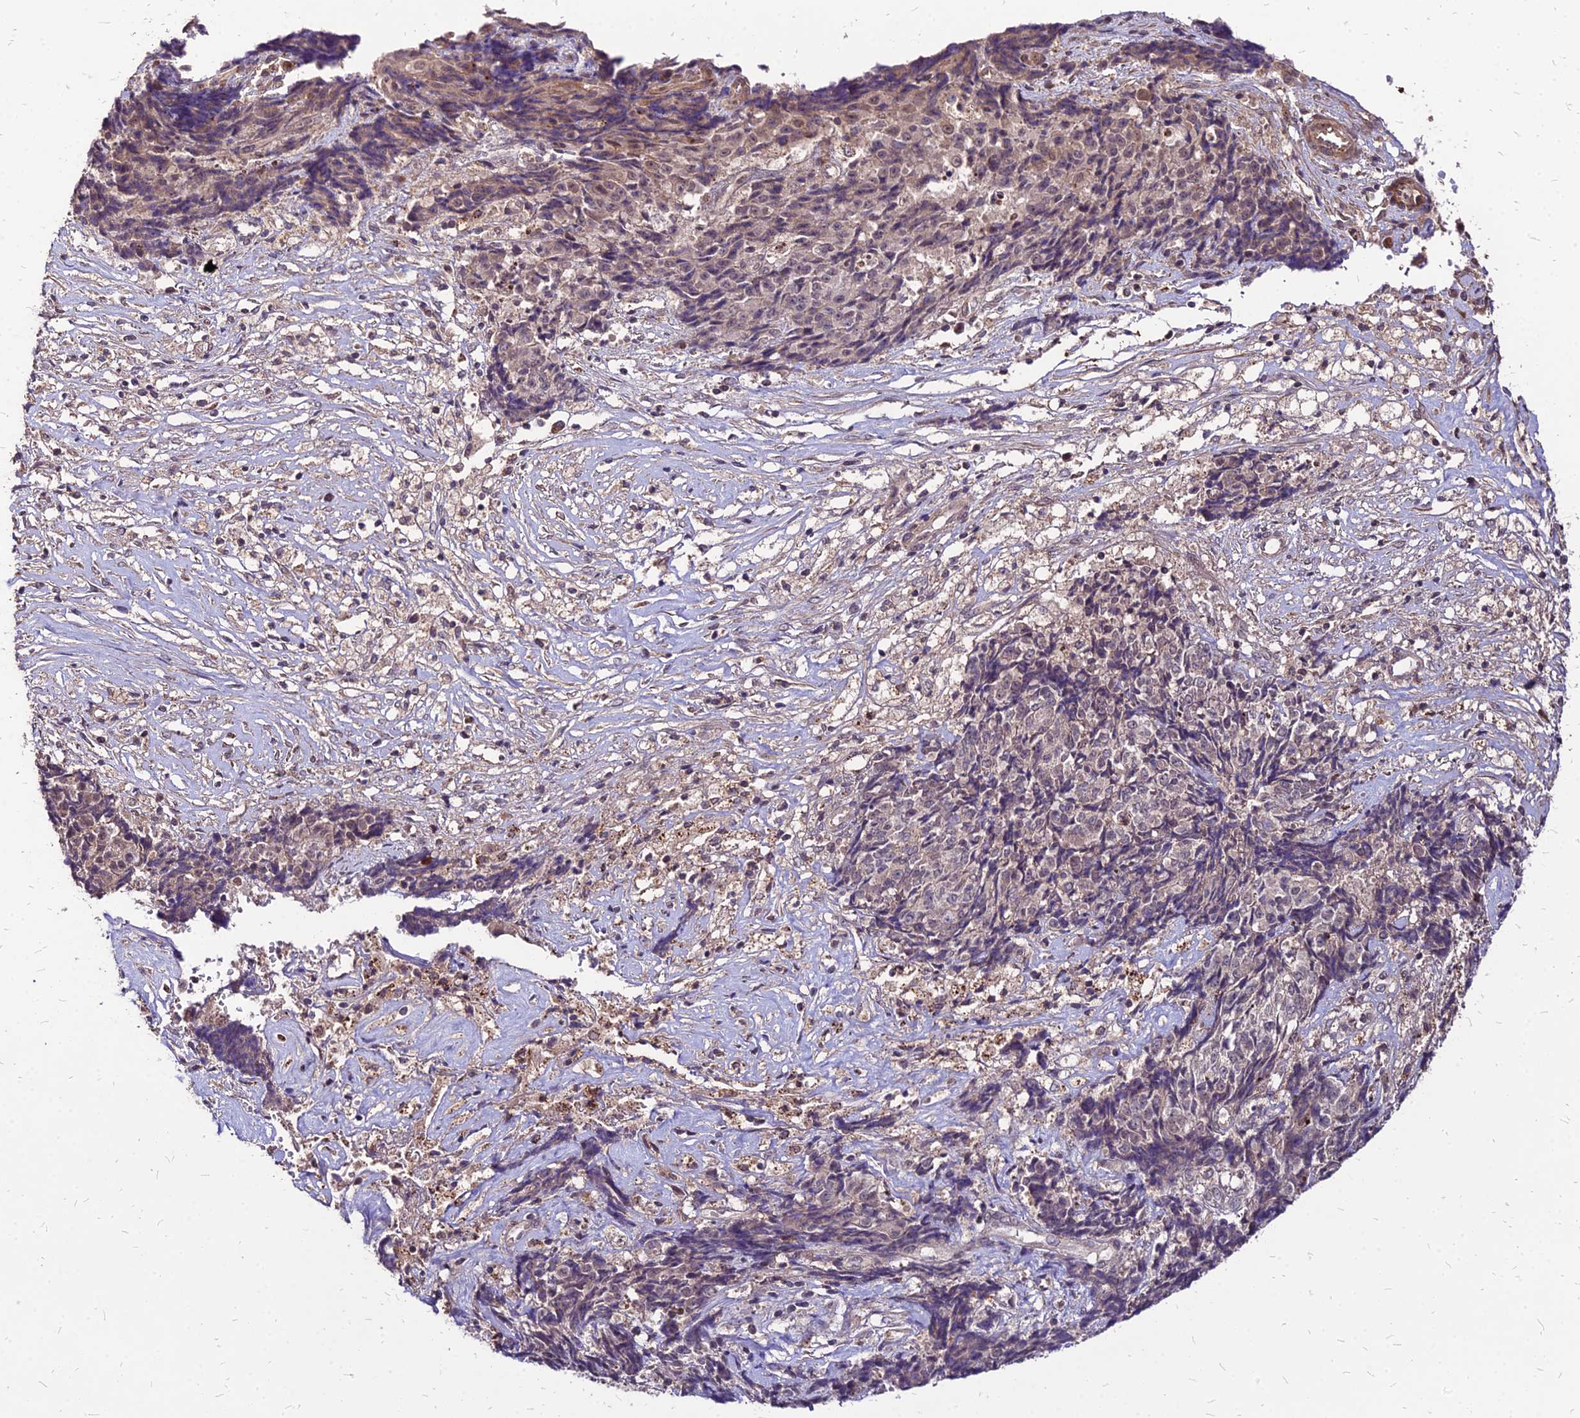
{"staining": {"intensity": "weak", "quantity": "25%-75%", "location": "cytoplasmic/membranous"}, "tissue": "ovarian cancer", "cell_type": "Tumor cells", "image_type": "cancer", "snomed": [{"axis": "morphology", "description": "Carcinoma, endometroid"}, {"axis": "topography", "description": "Ovary"}], "caption": "Immunohistochemistry (IHC) image of ovarian endometroid carcinoma stained for a protein (brown), which displays low levels of weak cytoplasmic/membranous positivity in approximately 25%-75% of tumor cells.", "gene": "APBA3", "patient": {"sex": "female", "age": 42}}